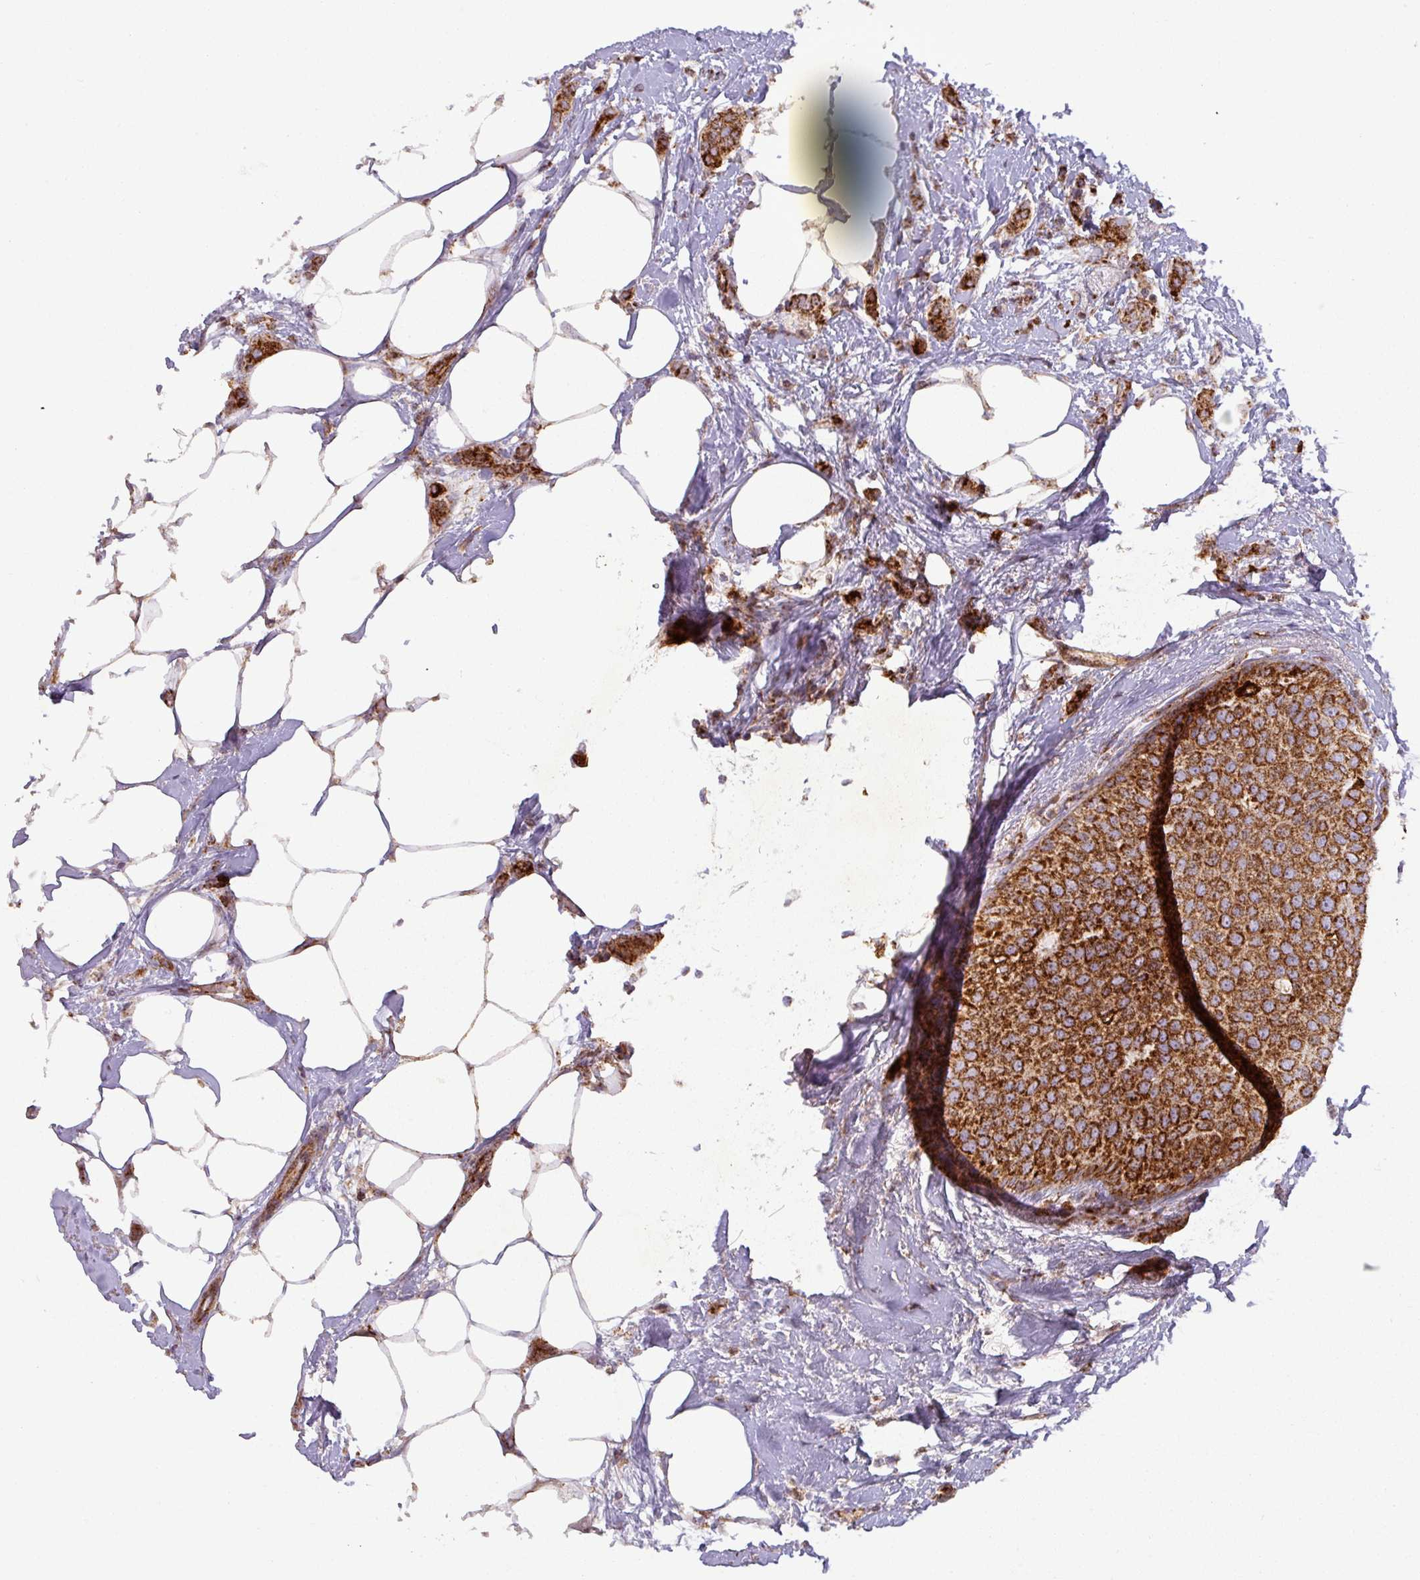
{"staining": {"intensity": "strong", "quantity": ">75%", "location": "cytoplasmic/membranous"}, "tissue": "breast cancer", "cell_type": "Tumor cells", "image_type": "cancer", "snomed": [{"axis": "morphology", "description": "Duct carcinoma"}, {"axis": "topography", "description": "Breast"}], "caption": "Brown immunohistochemical staining in invasive ductal carcinoma (breast) exhibits strong cytoplasmic/membranous positivity in about >75% of tumor cells.", "gene": "GPD2", "patient": {"sex": "female", "age": 72}}